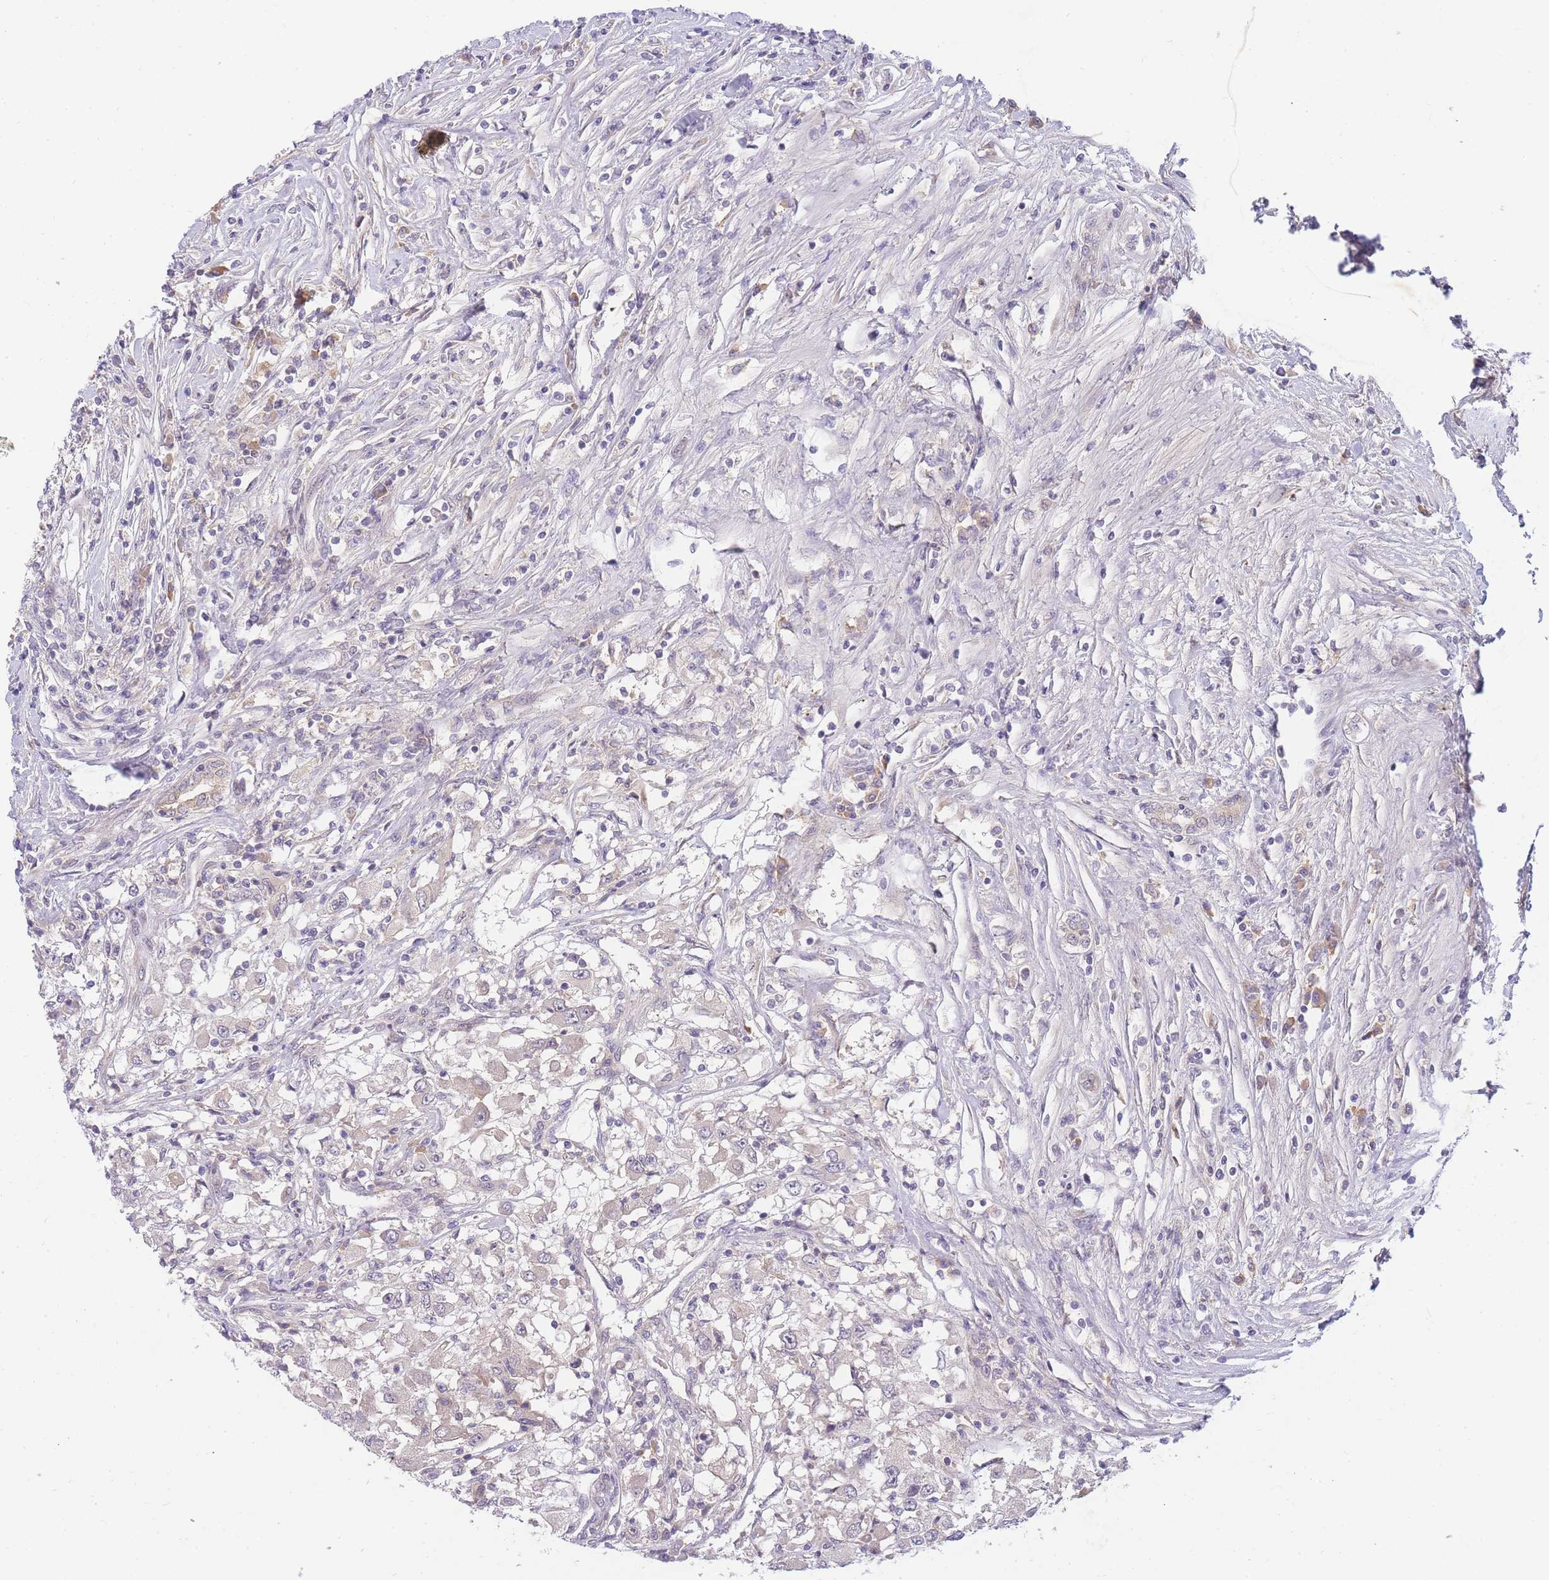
{"staining": {"intensity": "negative", "quantity": "none", "location": "none"}, "tissue": "renal cancer", "cell_type": "Tumor cells", "image_type": "cancer", "snomed": [{"axis": "morphology", "description": "Adenocarcinoma, NOS"}, {"axis": "topography", "description": "Kidney"}], "caption": "This histopathology image is of renal adenocarcinoma stained with immunohistochemistry (IHC) to label a protein in brown with the nuclei are counter-stained blue. There is no positivity in tumor cells. (Brightfield microscopy of DAB immunohistochemistry at high magnification).", "gene": "ZNF577", "patient": {"sex": "female", "age": 67}}